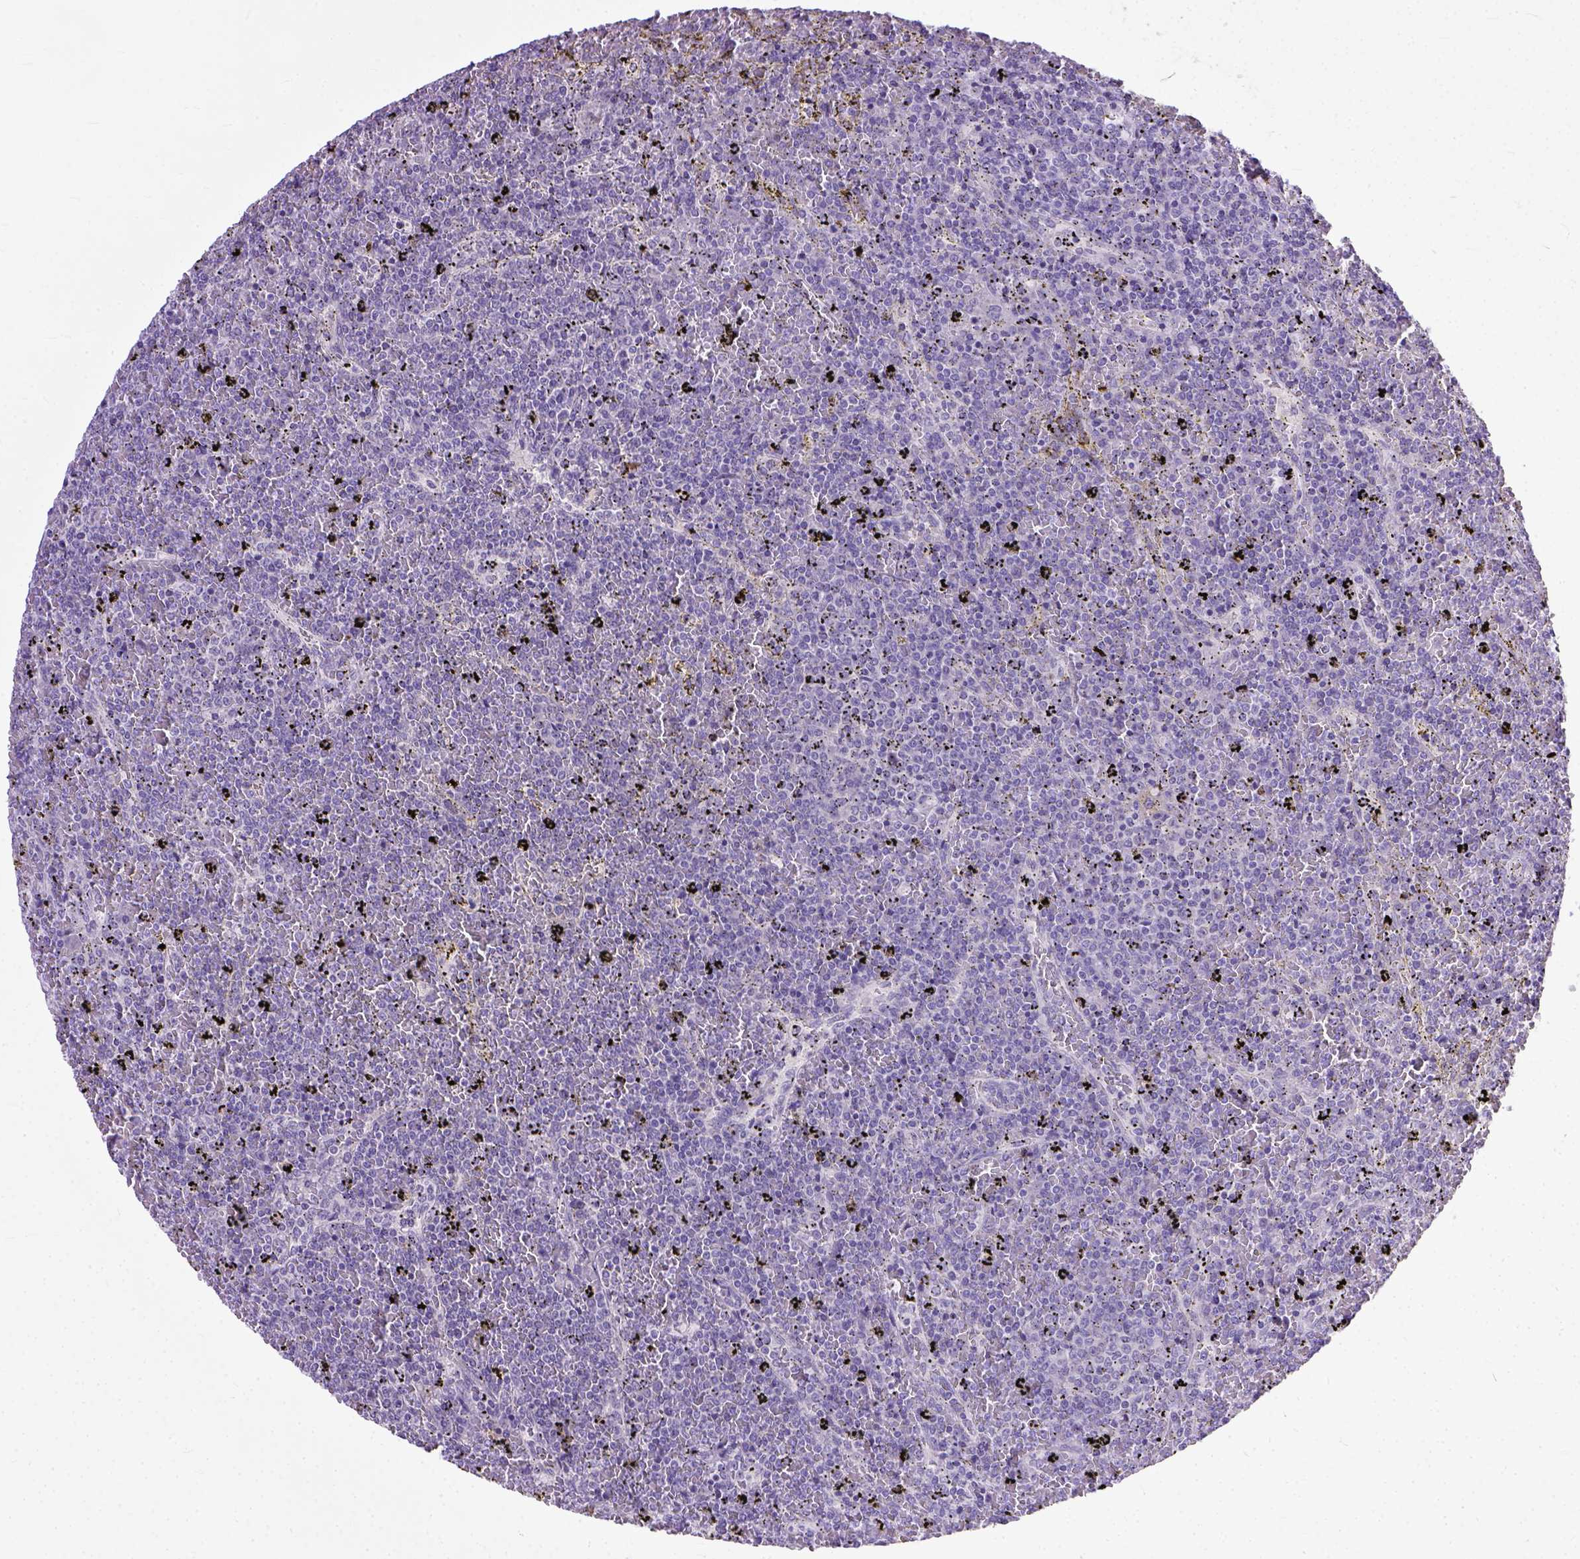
{"staining": {"intensity": "negative", "quantity": "none", "location": "none"}, "tissue": "lymphoma", "cell_type": "Tumor cells", "image_type": "cancer", "snomed": [{"axis": "morphology", "description": "Malignant lymphoma, non-Hodgkin's type, Low grade"}, {"axis": "topography", "description": "Spleen"}], "caption": "Immunohistochemical staining of low-grade malignant lymphoma, non-Hodgkin's type demonstrates no significant staining in tumor cells.", "gene": "TCEAL7", "patient": {"sex": "female", "age": 77}}